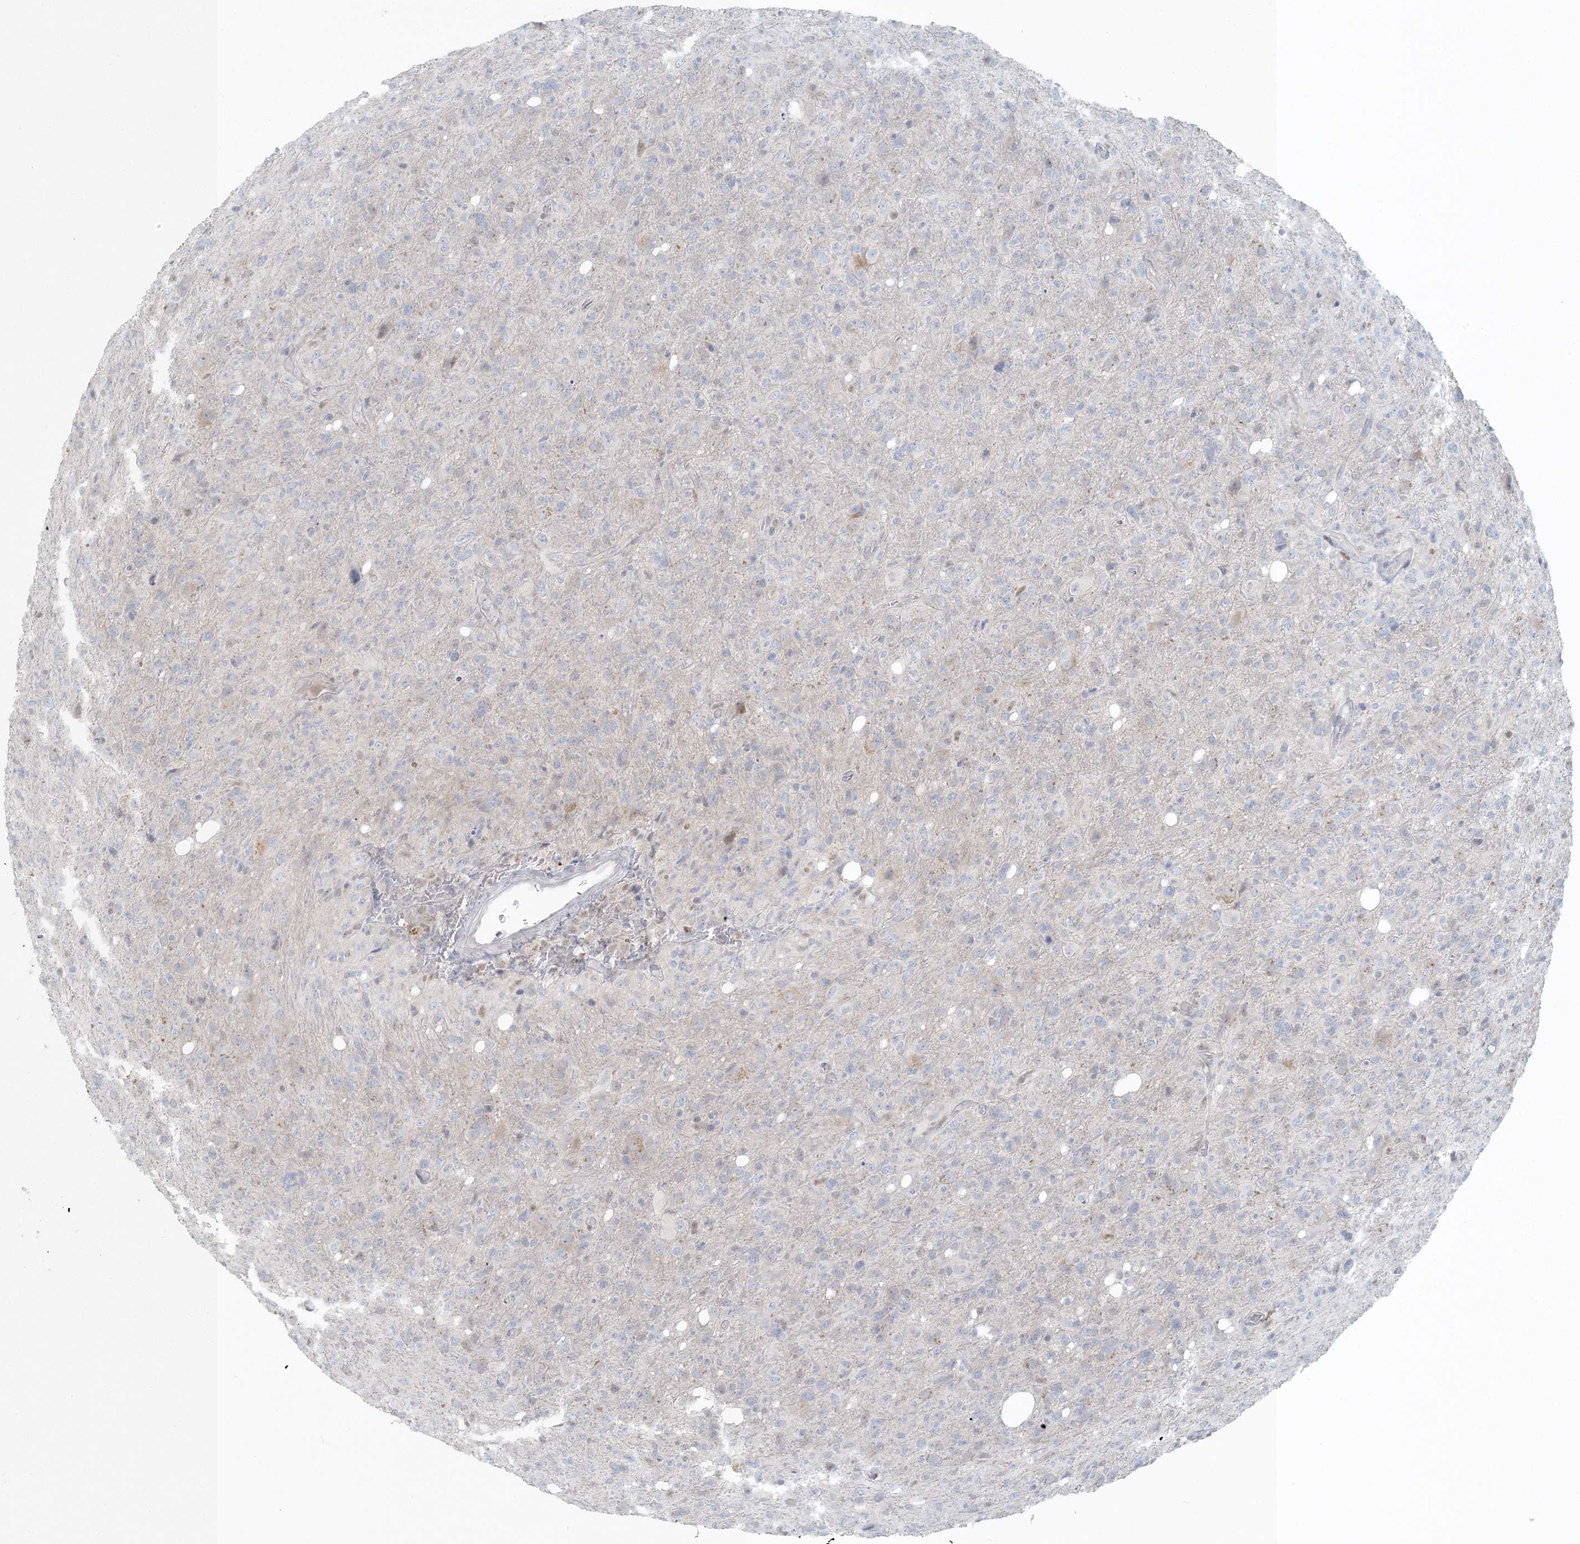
{"staining": {"intensity": "negative", "quantity": "none", "location": "none"}, "tissue": "glioma", "cell_type": "Tumor cells", "image_type": "cancer", "snomed": [{"axis": "morphology", "description": "Glioma, malignant, High grade"}, {"axis": "topography", "description": "Brain"}], "caption": "Protein analysis of glioma reveals no significant expression in tumor cells.", "gene": "CTDNEP1", "patient": {"sex": "female", "age": 57}}